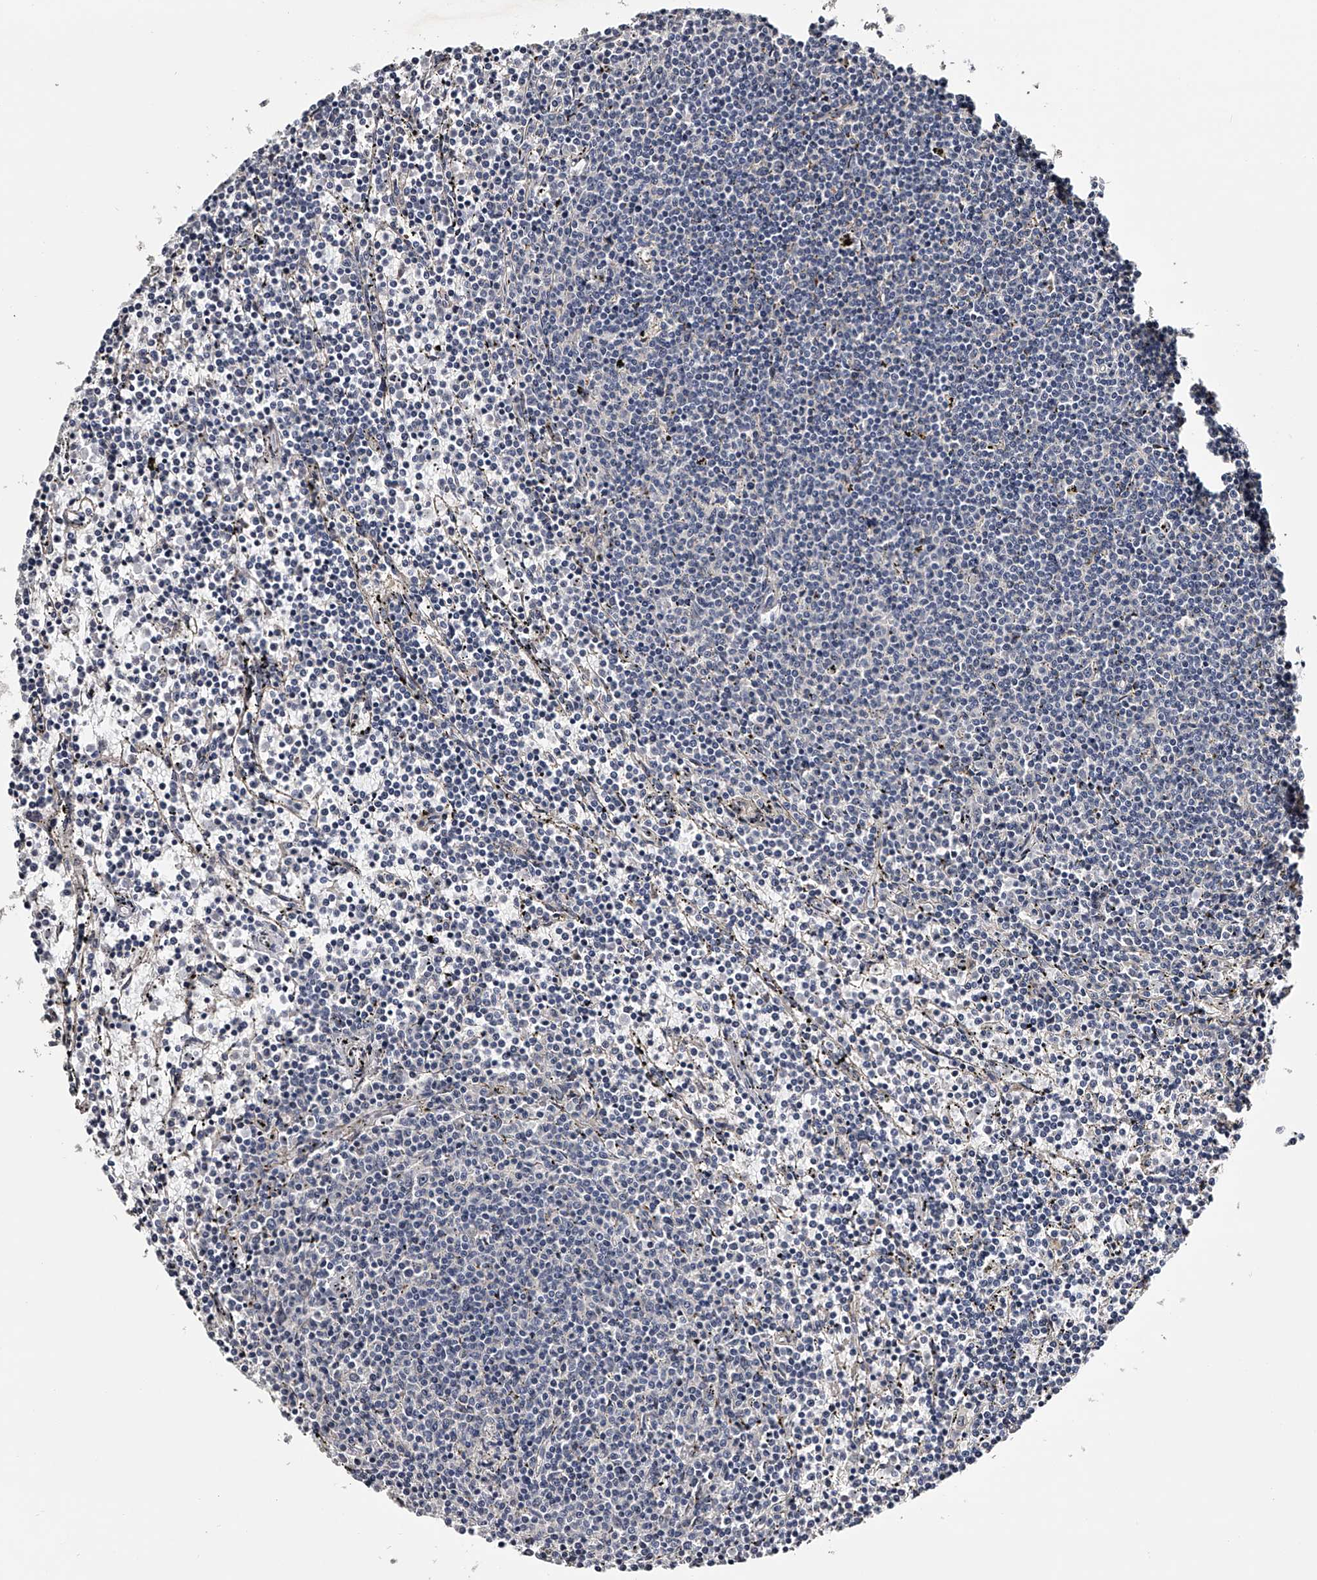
{"staining": {"intensity": "negative", "quantity": "none", "location": "none"}, "tissue": "lymphoma", "cell_type": "Tumor cells", "image_type": "cancer", "snomed": [{"axis": "morphology", "description": "Malignant lymphoma, non-Hodgkin's type, Low grade"}, {"axis": "topography", "description": "Spleen"}], "caption": "Immunohistochemistry (IHC) of lymphoma shows no positivity in tumor cells.", "gene": "MDN1", "patient": {"sex": "female", "age": 50}}